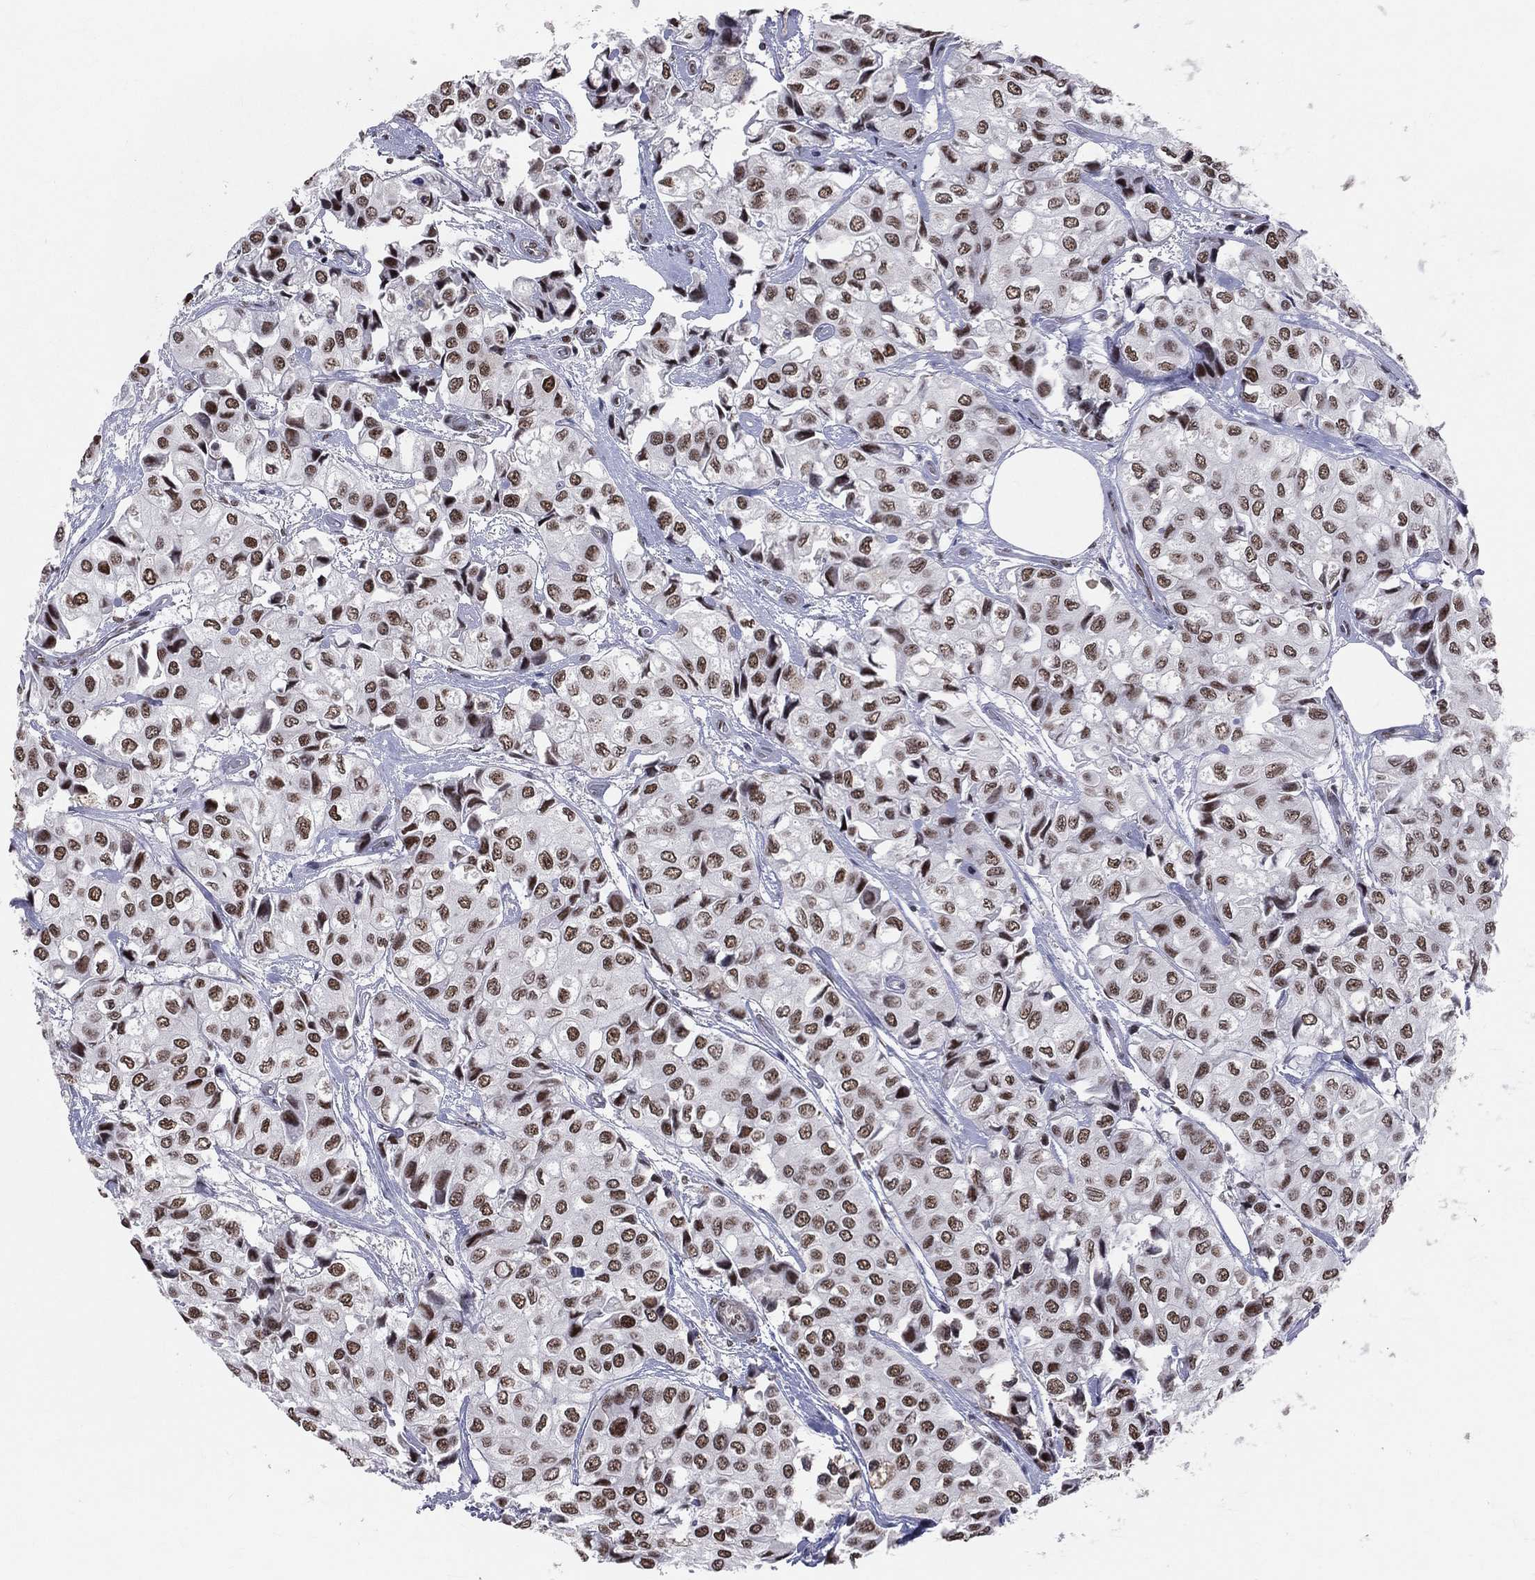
{"staining": {"intensity": "strong", "quantity": ">75%", "location": "nuclear"}, "tissue": "urothelial cancer", "cell_type": "Tumor cells", "image_type": "cancer", "snomed": [{"axis": "morphology", "description": "Urothelial carcinoma, High grade"}, {"axis": "topography", "description": "Urinary bladder"}], "caption": "High-power microscopy captured an immunohistochemistry histopathology image of urothelial cancer, revealing strong nuclear positivity in approximately >75% of tumor cells.", "gene": "CDK7", "patient": {"sex": "male", "age": 73}}